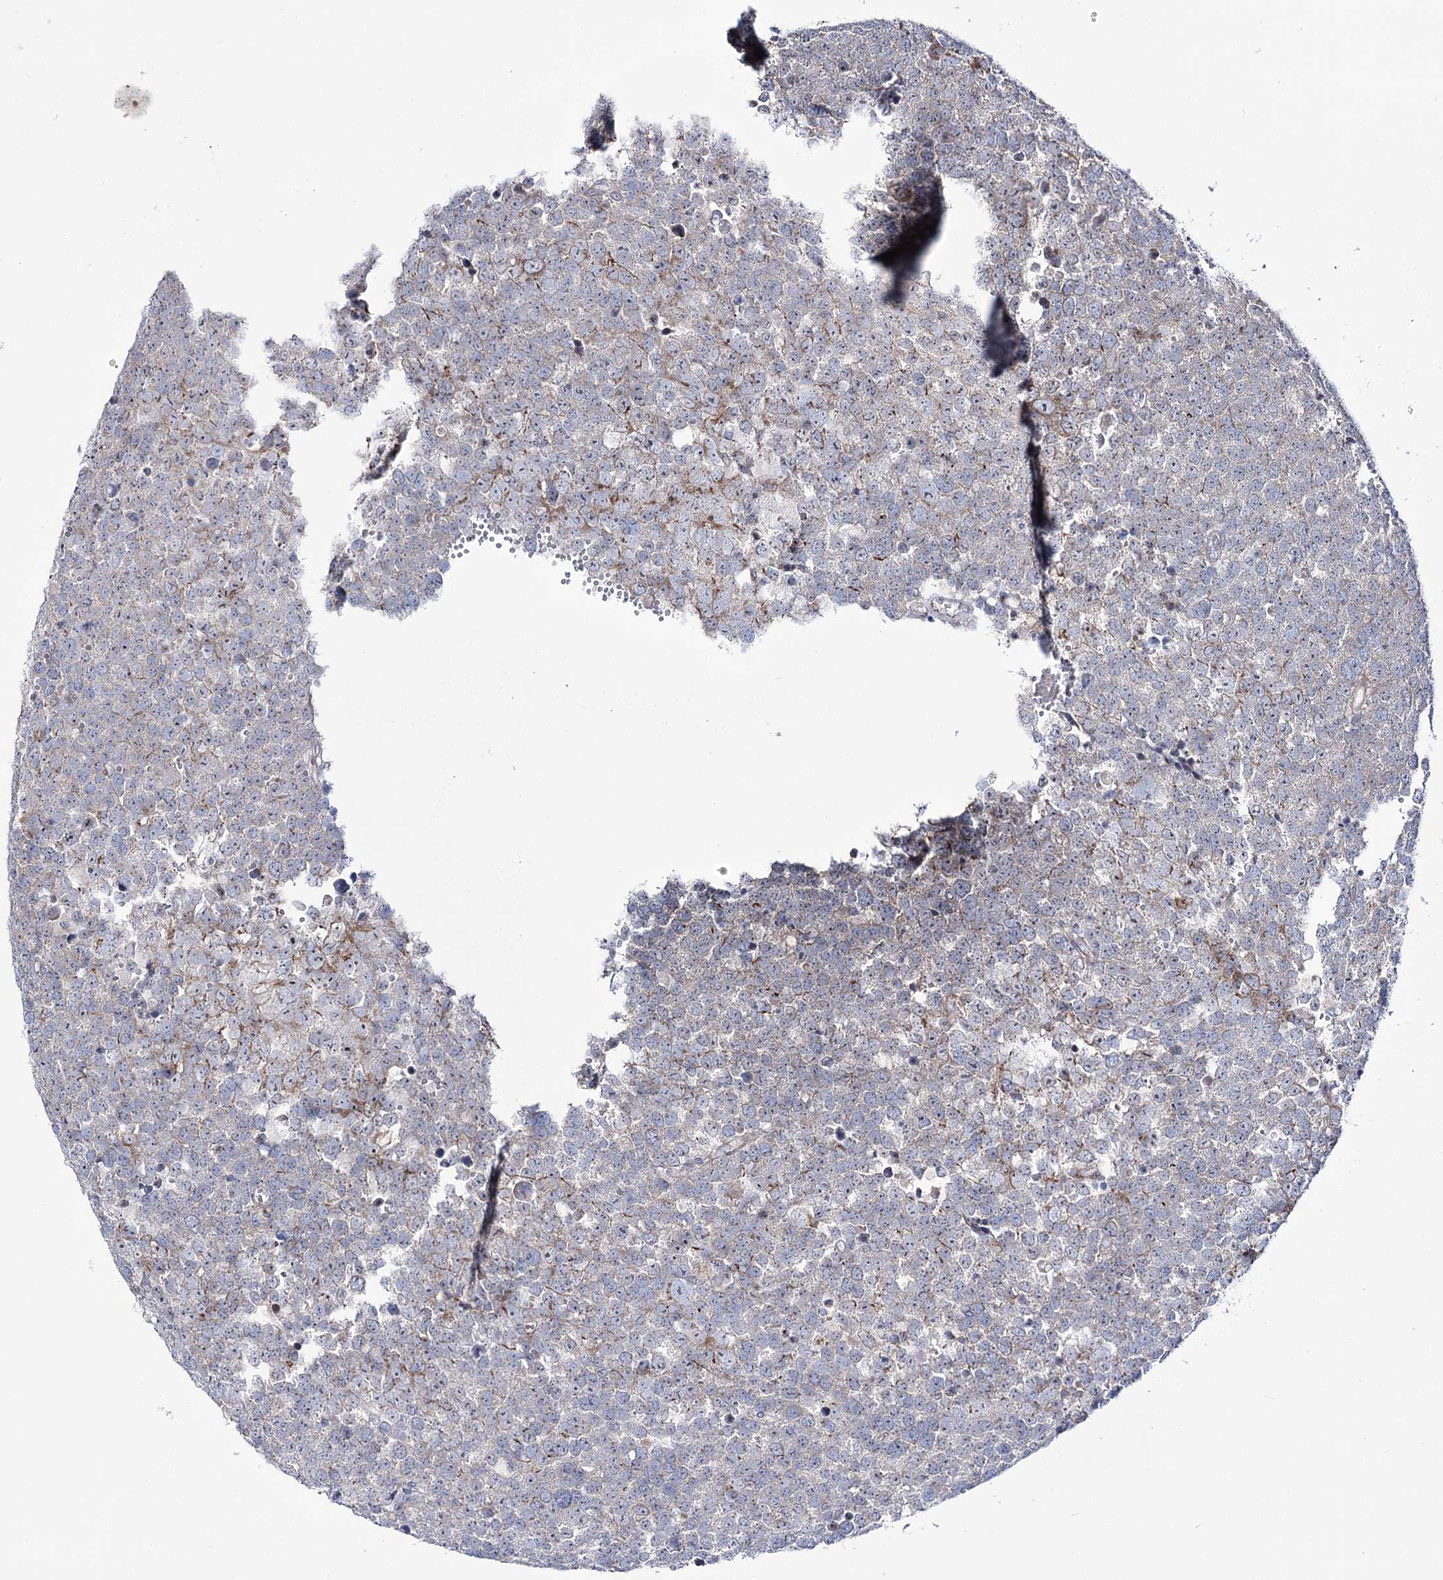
{"staining": {"intensity": "negative", "quantity": "none", "location": "none"}, "tissue": "testis cancer", "cell_type": "Tumor cells", "image_type": "cancer", "snomed": [{"axis": "morphology", "description": "Seminoma, NOS"}, {"axis": "topography", "description": "Testis"}], "caption": "High magnification brightfield microscopy of seminoma (testis) stained with DAB (3,3'-diaminobenzidine) (brown) and counterstained with hematoxylin (blue): tumor cells show no significant positivity.", "gene": "METTL5", "patient": {"sex": "male", "age": 71}}